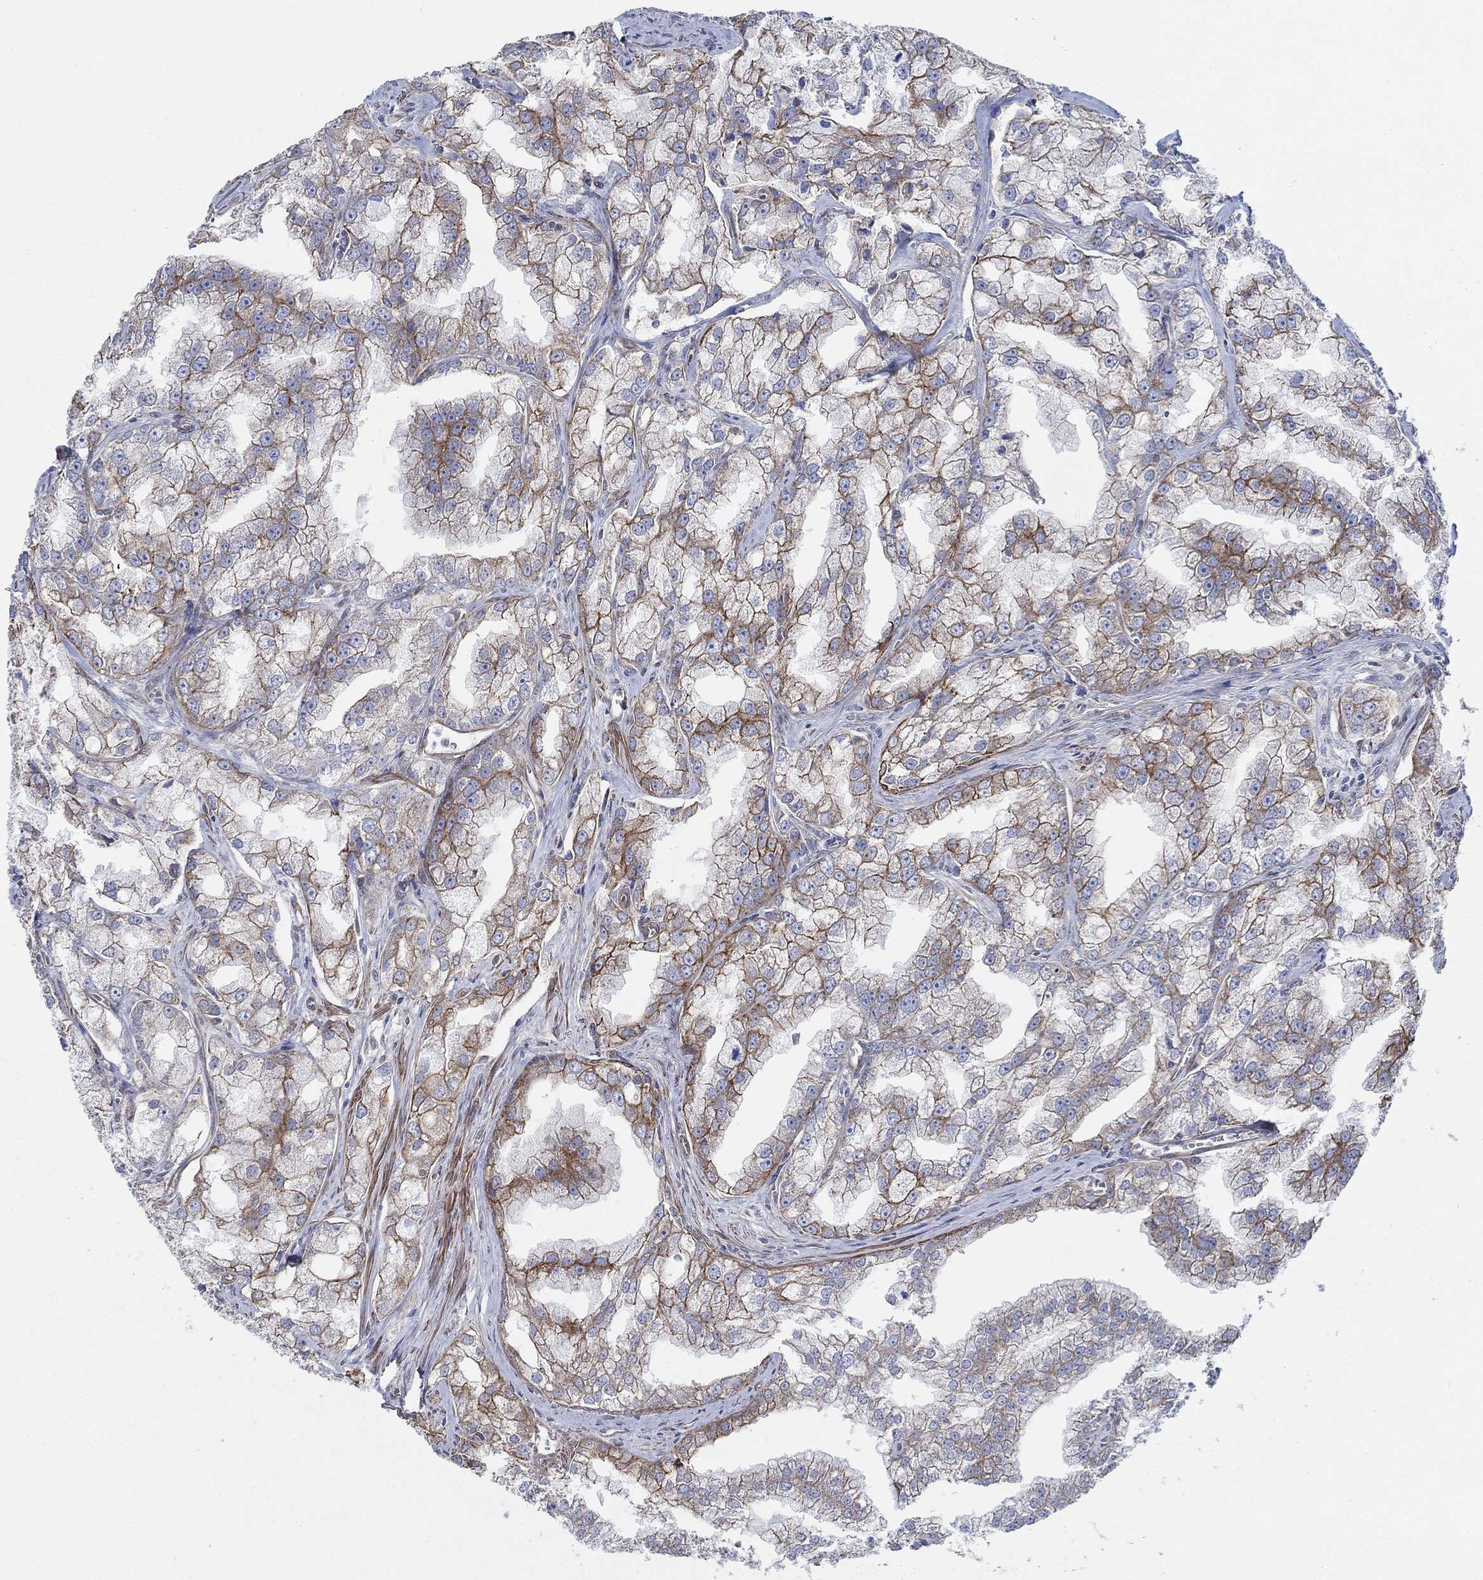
{"staining": {"intensity": "strong", "quantity": "25%-75%", "location": "cytoplasmic/membranous"}, "tissue": "prostate cancer", "cell_type": "Tumor cells", "image_type": "cancer", "snomed": [{"axis": "morphology", "description": "Adenocarcinoma, NOS"}, {"axis": "topography", "description": "Prostate"}], "caption": "Prostate adenocarcinoma was stained to show a protein in brown. There is high levels of strong cytoplasmic/membranous expression in about 25%-75% of tumor cells.", "gene": "FMN1", "patient": {"sex": "male", "age": 70}}